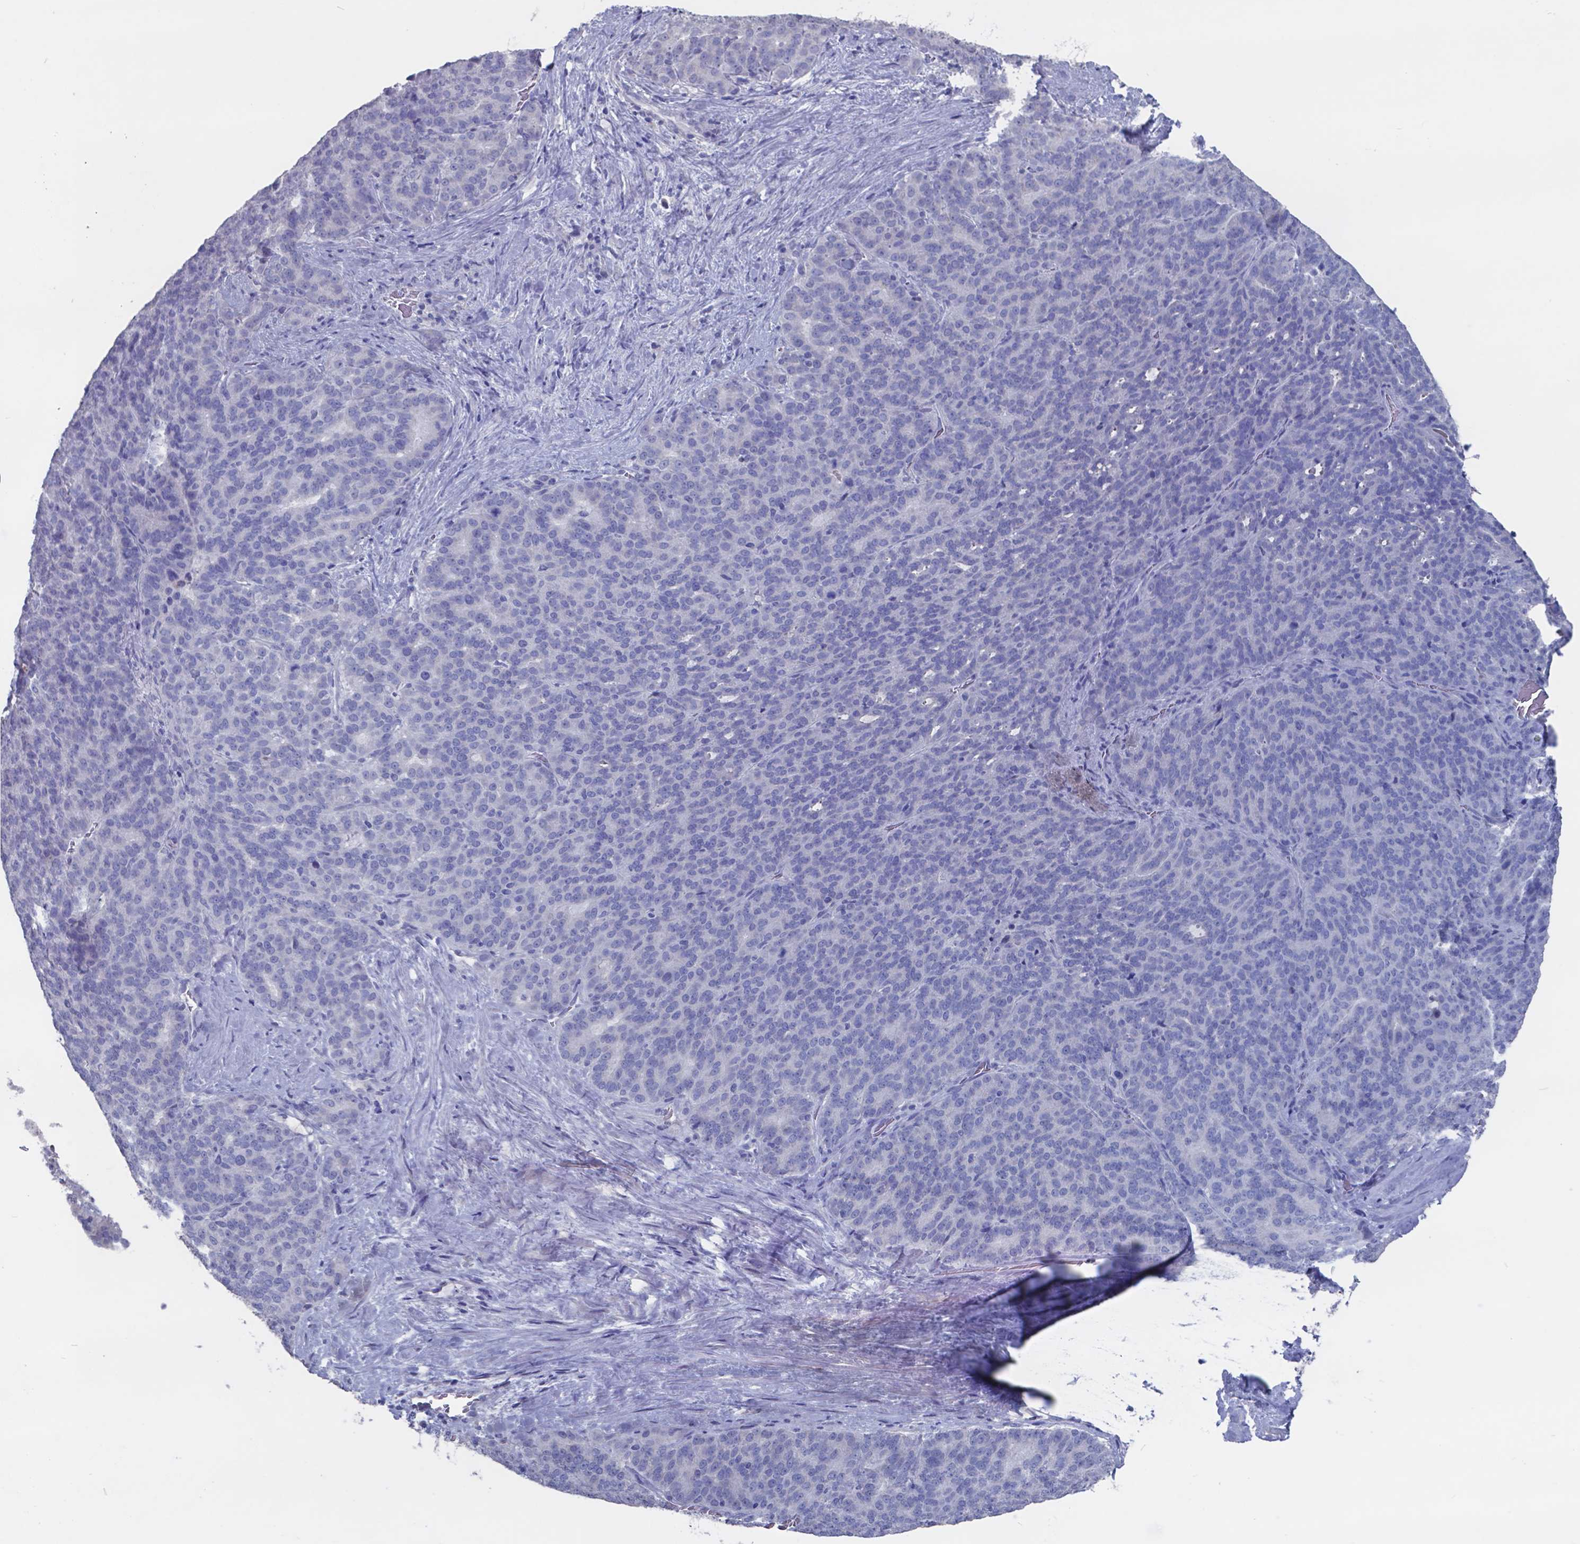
{"staining": {"intensity": "negative", "quantity": "none", "location": "none"}, "tissue": "liver cancer", "cell_type": "Tumor cells", "image_type": "cancer", "snomed": [{"axis": "morphology", "description": "Cholangiocarcinoma"}, {"axis": "topography", "description": "Liver"}], "caption": "Immunohistochemistry (IHC) micrograph of neoplastic tissue: liver cancer stained with DAB displays no significant protein expression in tumor cells. (Immunohistochemistry, brightfield microscopy, high magnification).", "gene": "TTR", "patient": {"sex": "female", "age": 47}}